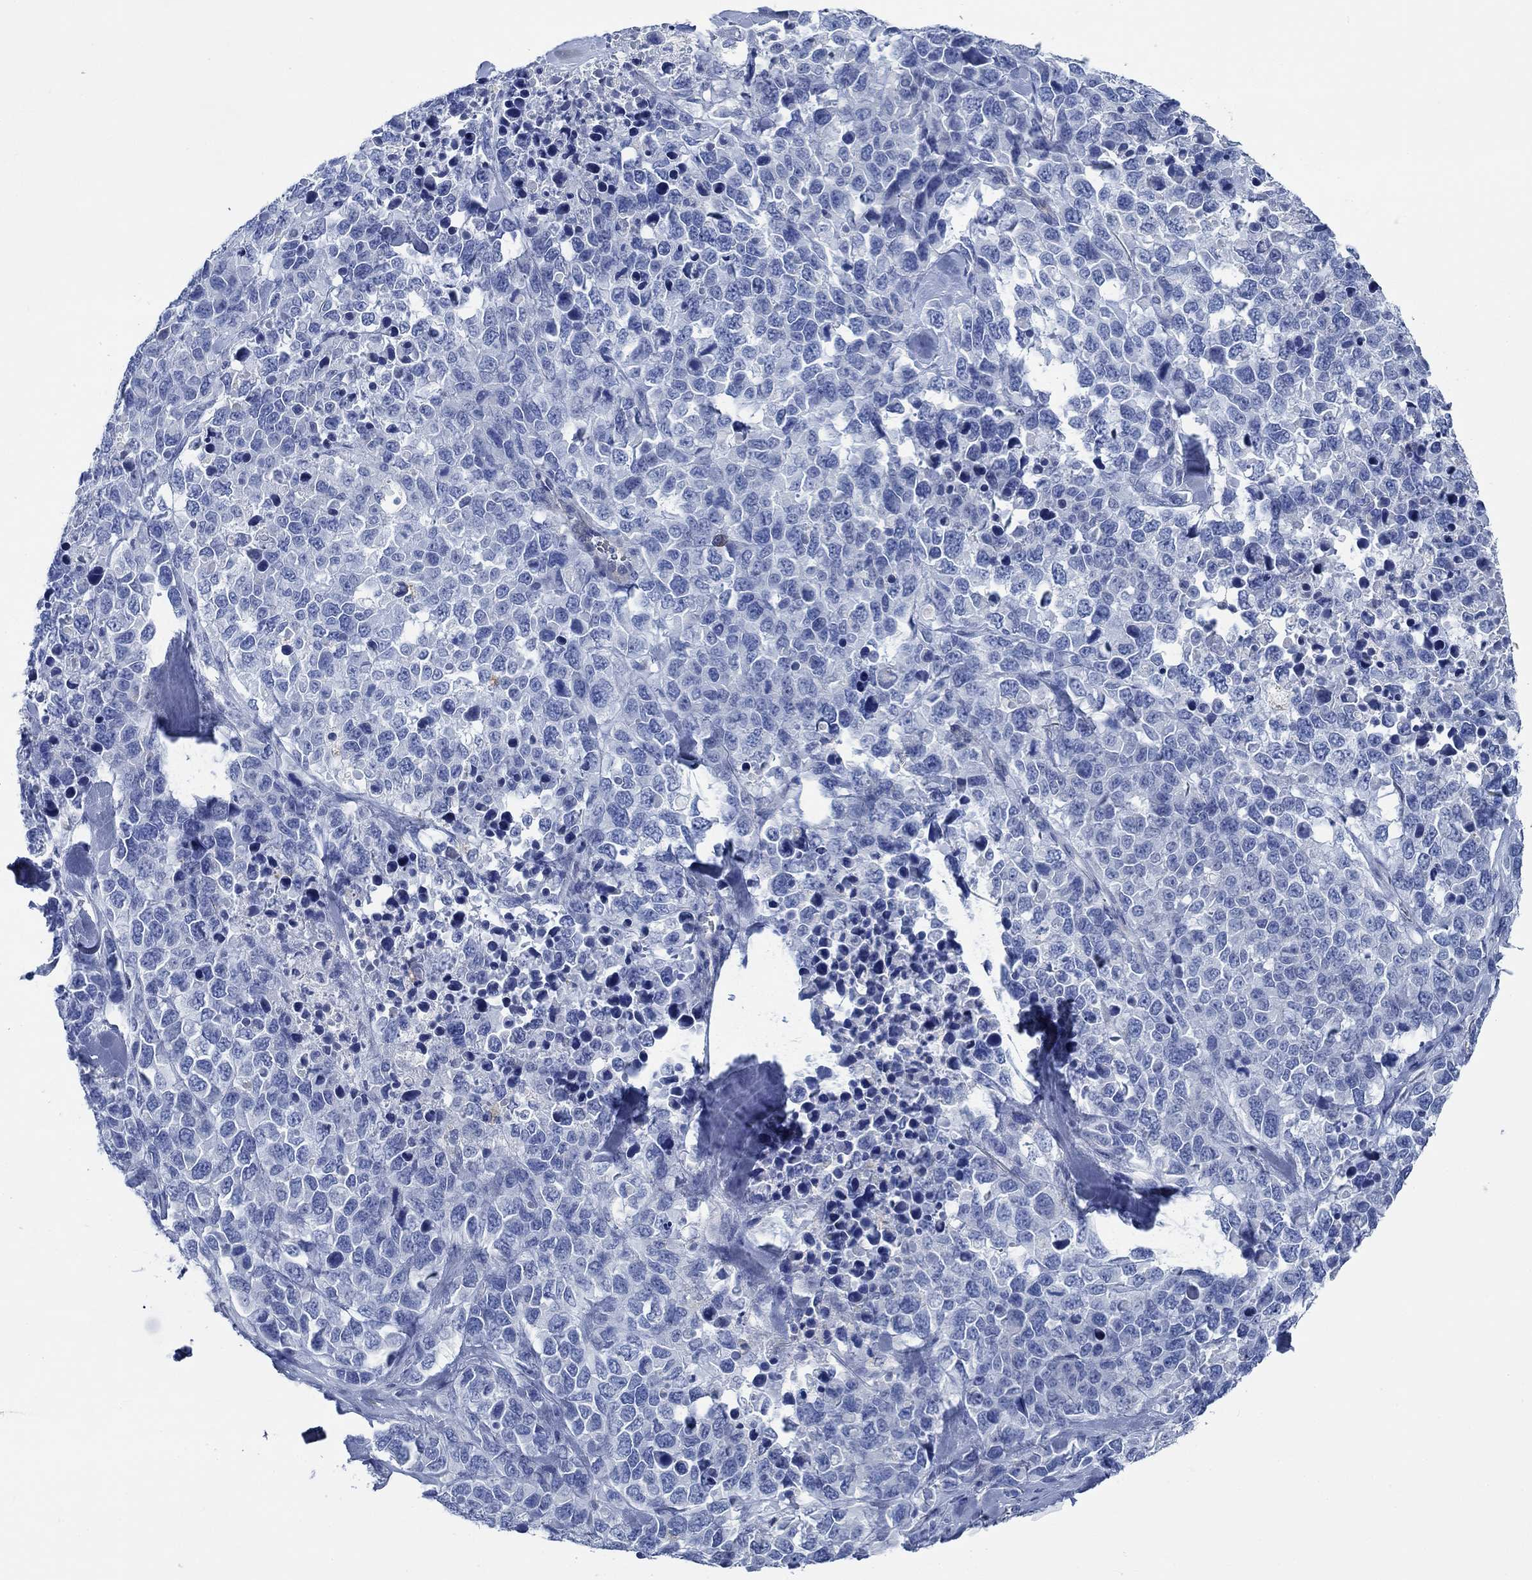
{"staining": {"intensity": "negative", "quantity": "none", "location": "none"}, "tissue": "melanoma", "cell_type": "Tumor cells", "image_type": "cancer", "snomed": [{"axis": "morphology", "description": "Malignant melanoma, Metastatic site"}, {"axis": "topography", "description": "Skin"}], "caption": "High magnification brightfield microscopy of malignant melanoma (metastatic site) stained with DAB (brown) and counterstained with hematoxylin (blue): tumor cells show no significant expression.", "gene": "SVEP1", "patient": {"sex": "male", "age": 84}}